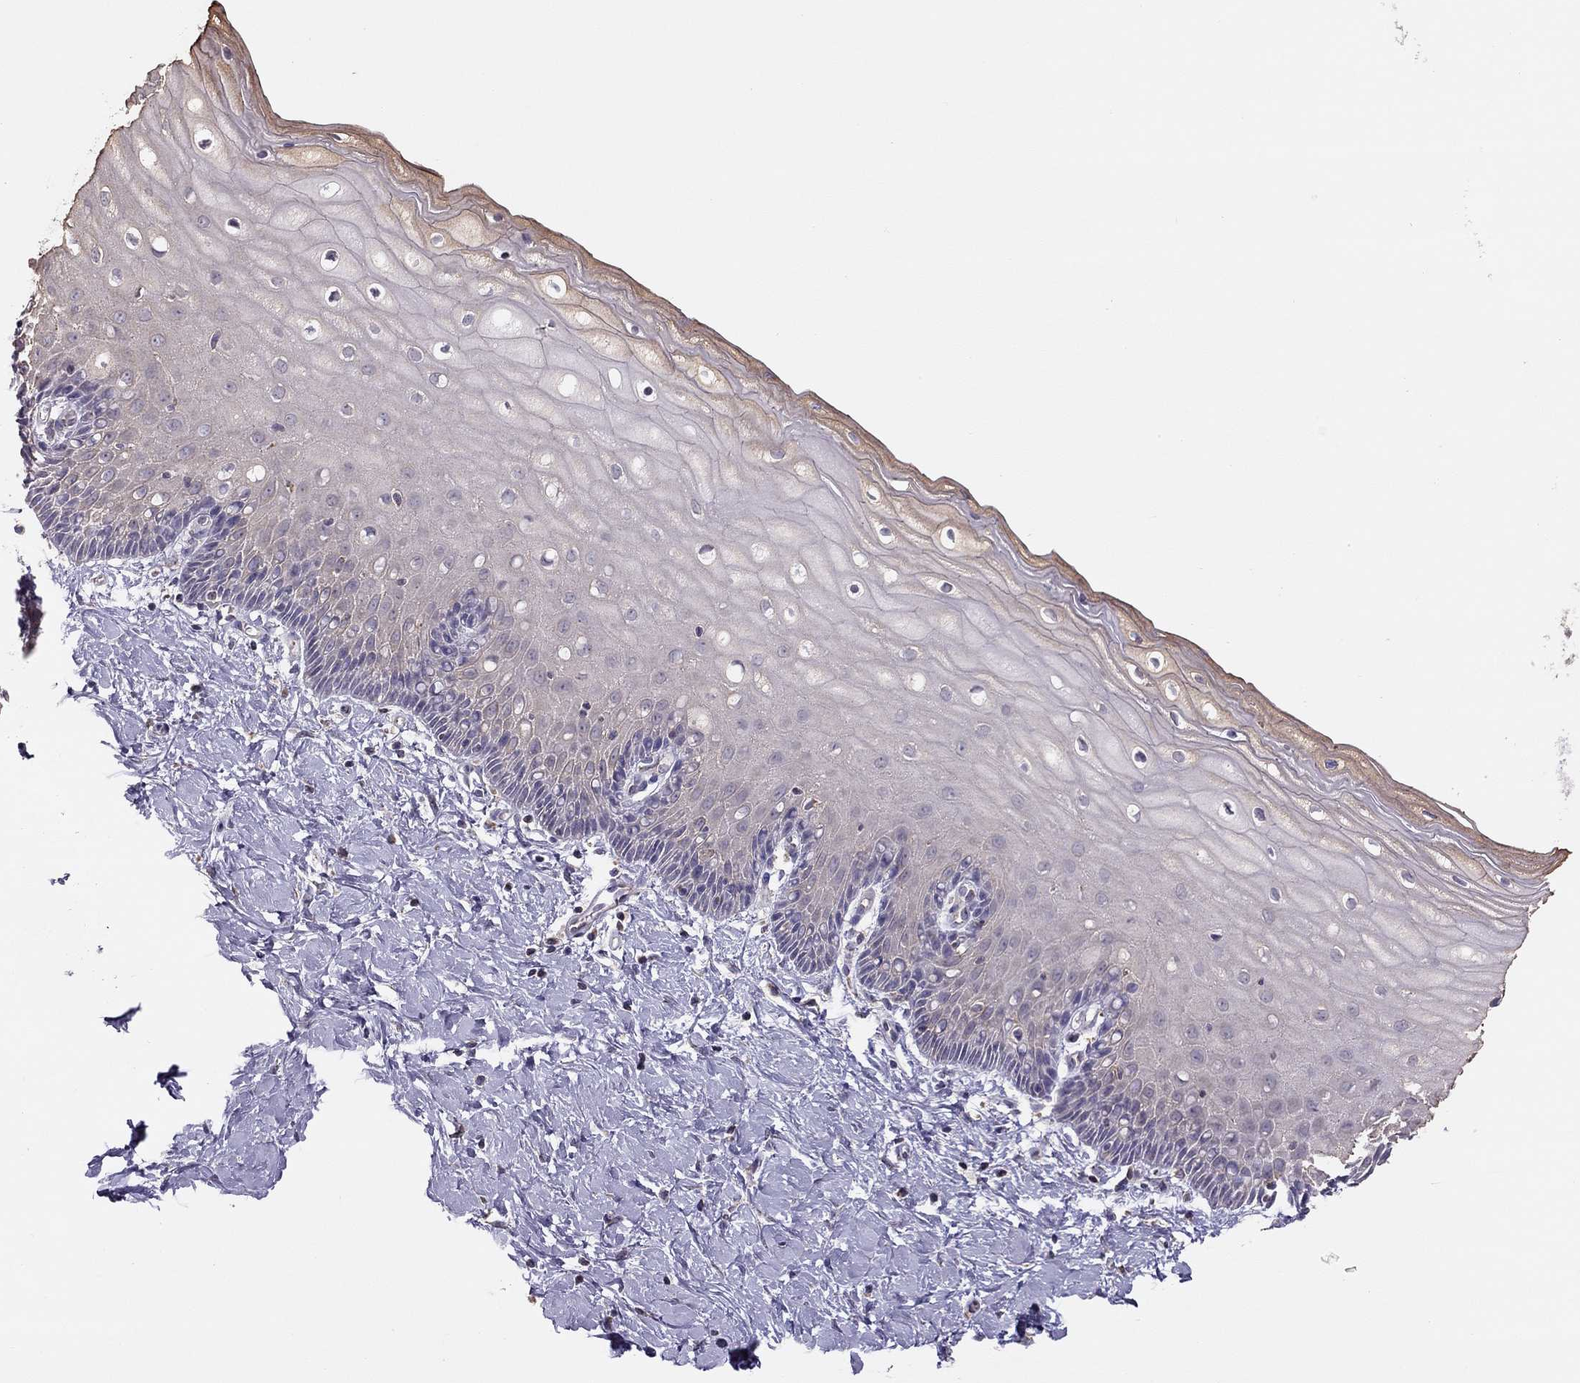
{"staining": {"intensity": "negative", "quantity": "none", "location": "none"}, "tissue": "cervix", "cell_type": "Glandular cells", "image_type": "normal", "snomed": [{"axis": "morphology", "description": "Normal tissue, NOS"}, {"axis": "topography", "description": "Cervix"}], "caption": "IHC photomicrograph of benign cervix: human cervix stained with DAB (3,3'-diaminobenzidine) demonstrates no significant protein expression in glandular cells.", "gene": "LRIT3", "patient": {"sex": "female", "age": 37}}